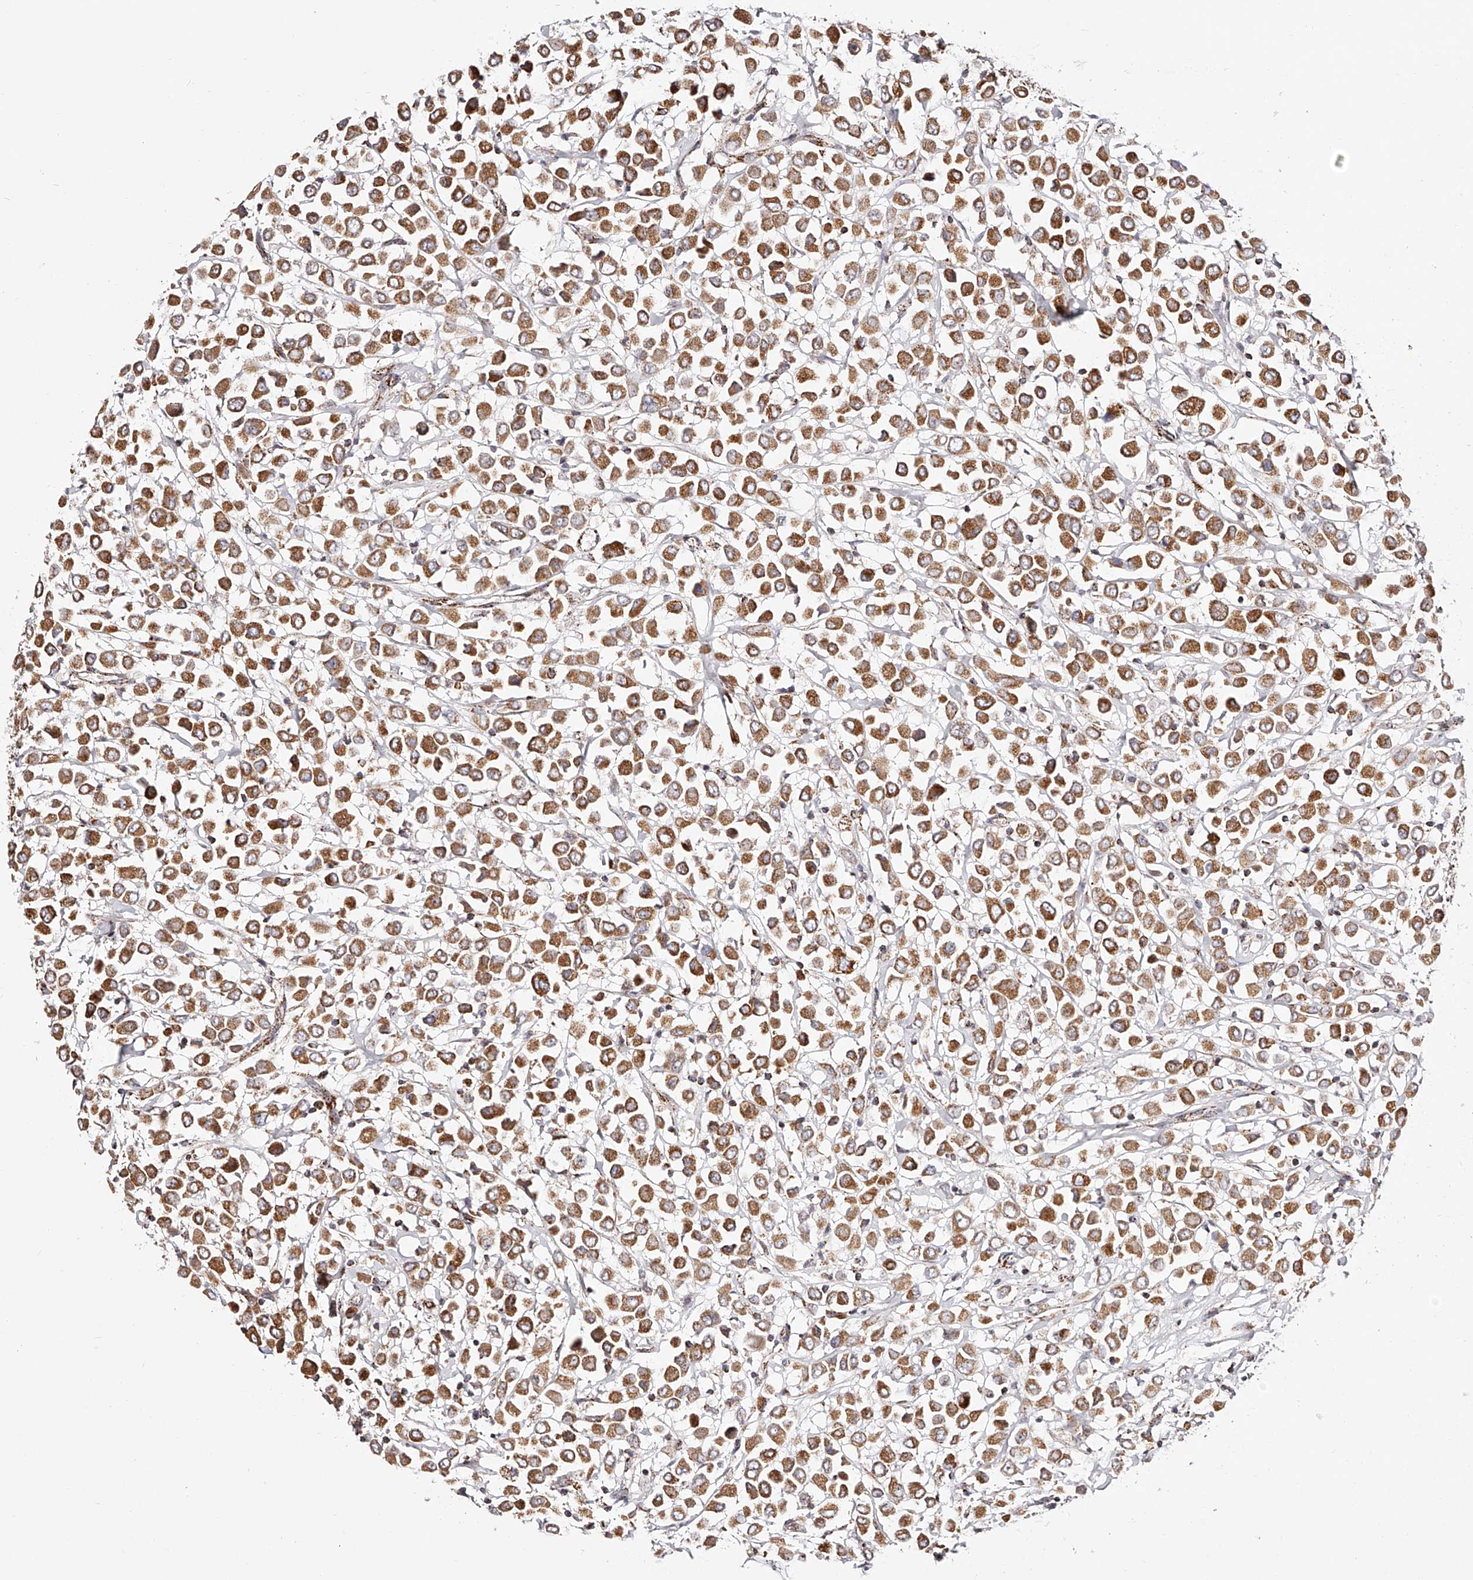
{"staining": {"intensity": "moderate", "quantity": ">75%", "location": "cytoplasmic/membranous"}, "tissue": "breast cancer", "cell_type": "Tumor cells", "image_type": "cancer", "snomed": [{"axis": "morphology", "description": "Duct carcinoma"}, {"axis": "topography", "description": "Breast"}], "caption": "A high-resolution photomicrograph shows IHC staining of breast intraductal carcinoma, which shows moderate cytoplasmic/membranous positivity in approximately >75% of tumor cells. (IHC, brightfield microscopy, high magnification).", "gene": "NDUFV3", "patient": {"sex": "female", "age": 61}}